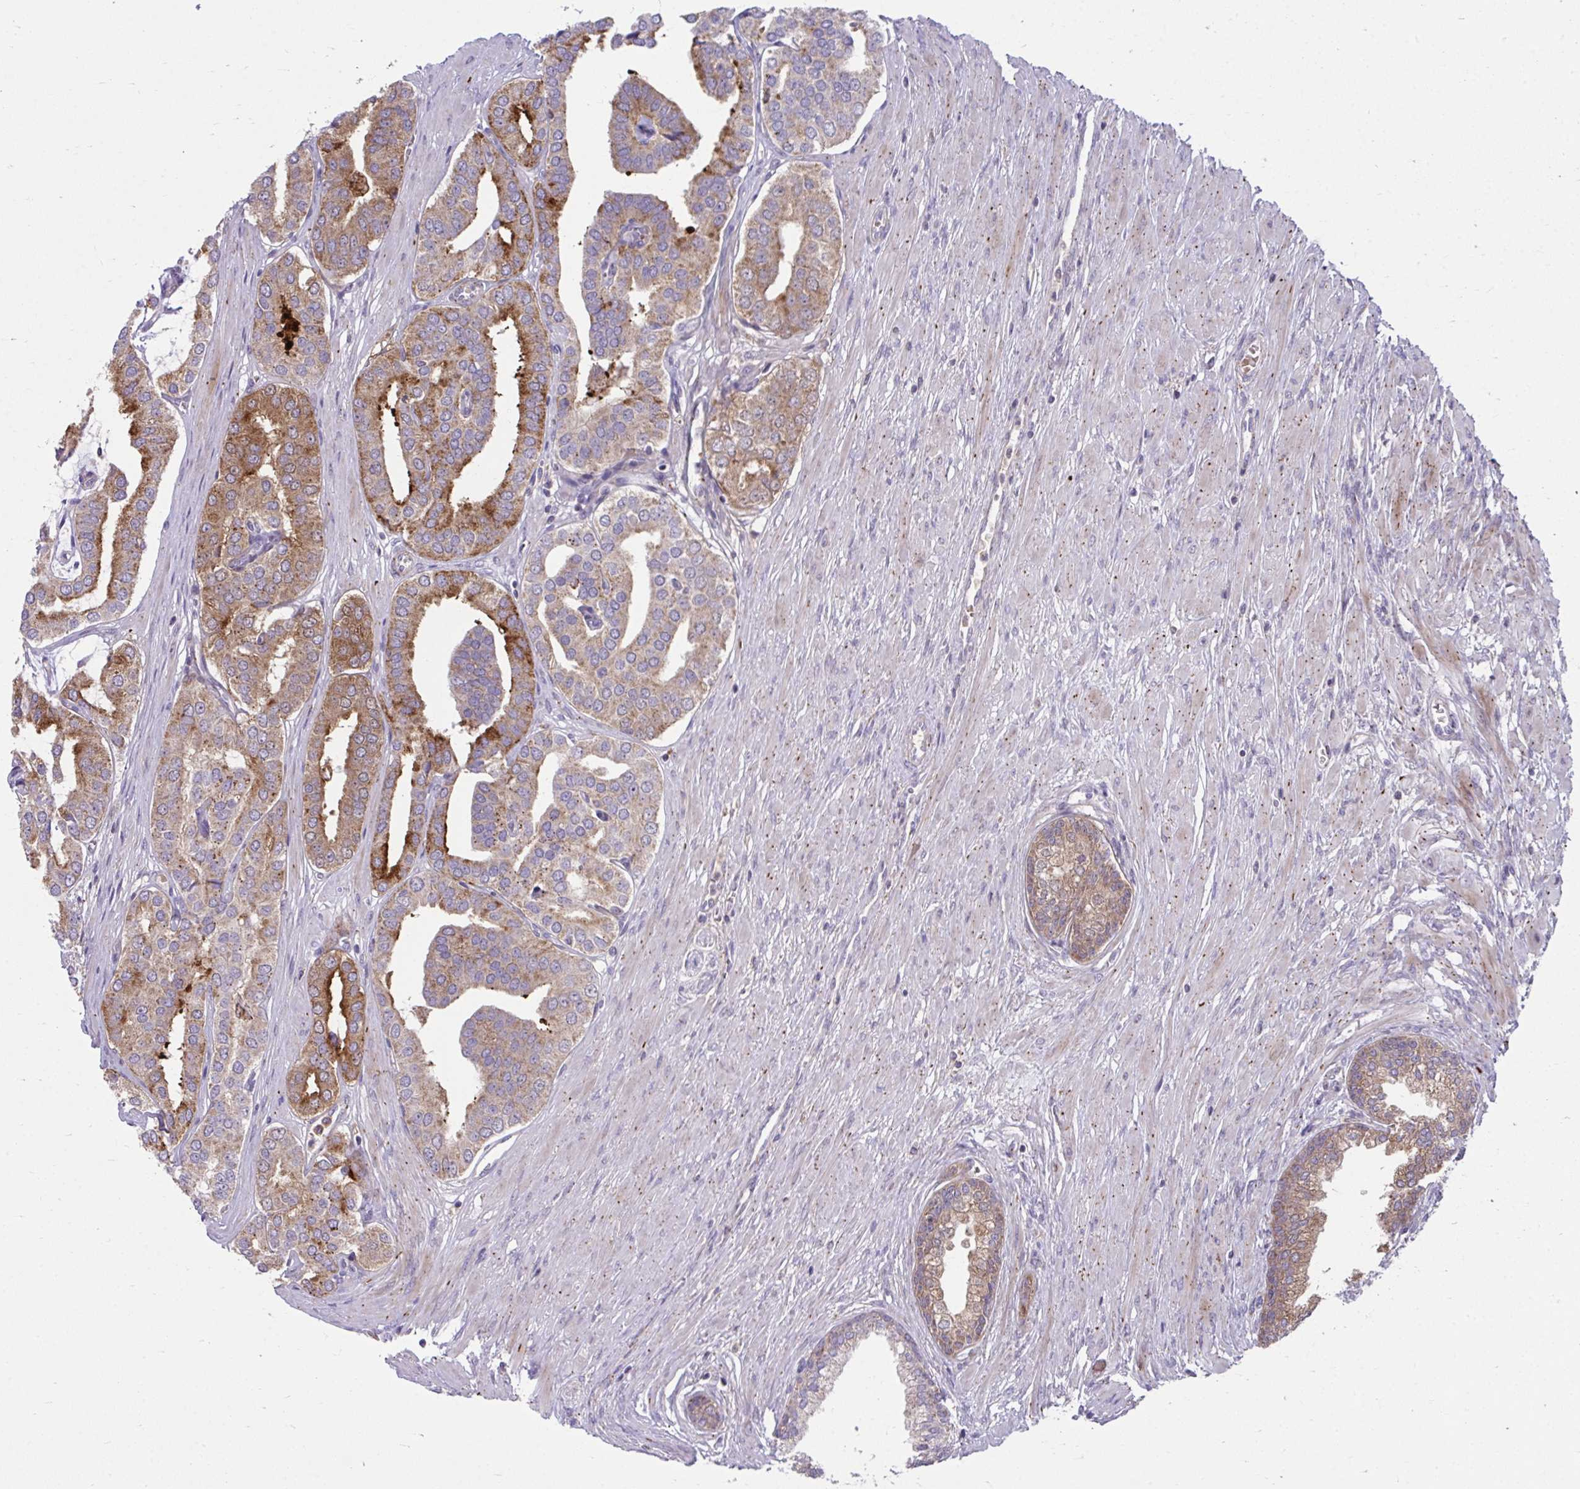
{"staining": {"intensity": "moderate", "quantity": ">75%", "location": "cytoplasmic/membranous"}, "tissue": "prostate cancer", "cell_type": "Tumor cells", "image_type": "cancer", "snomed": [{"axis": "morphology", "description": "Adenocarcinoma, High grade"}, {"axis": "topography", "description": "Prostate"}], "caption": "Prostate adenocarcinoma (high-grade) stained for a protein (brown) displays moderate cytoplasmic/membranous positive staining in approximately >75% of tumor cells.", "gene": "C16orf54", "patient": {"sex": "male", "age": 58}}